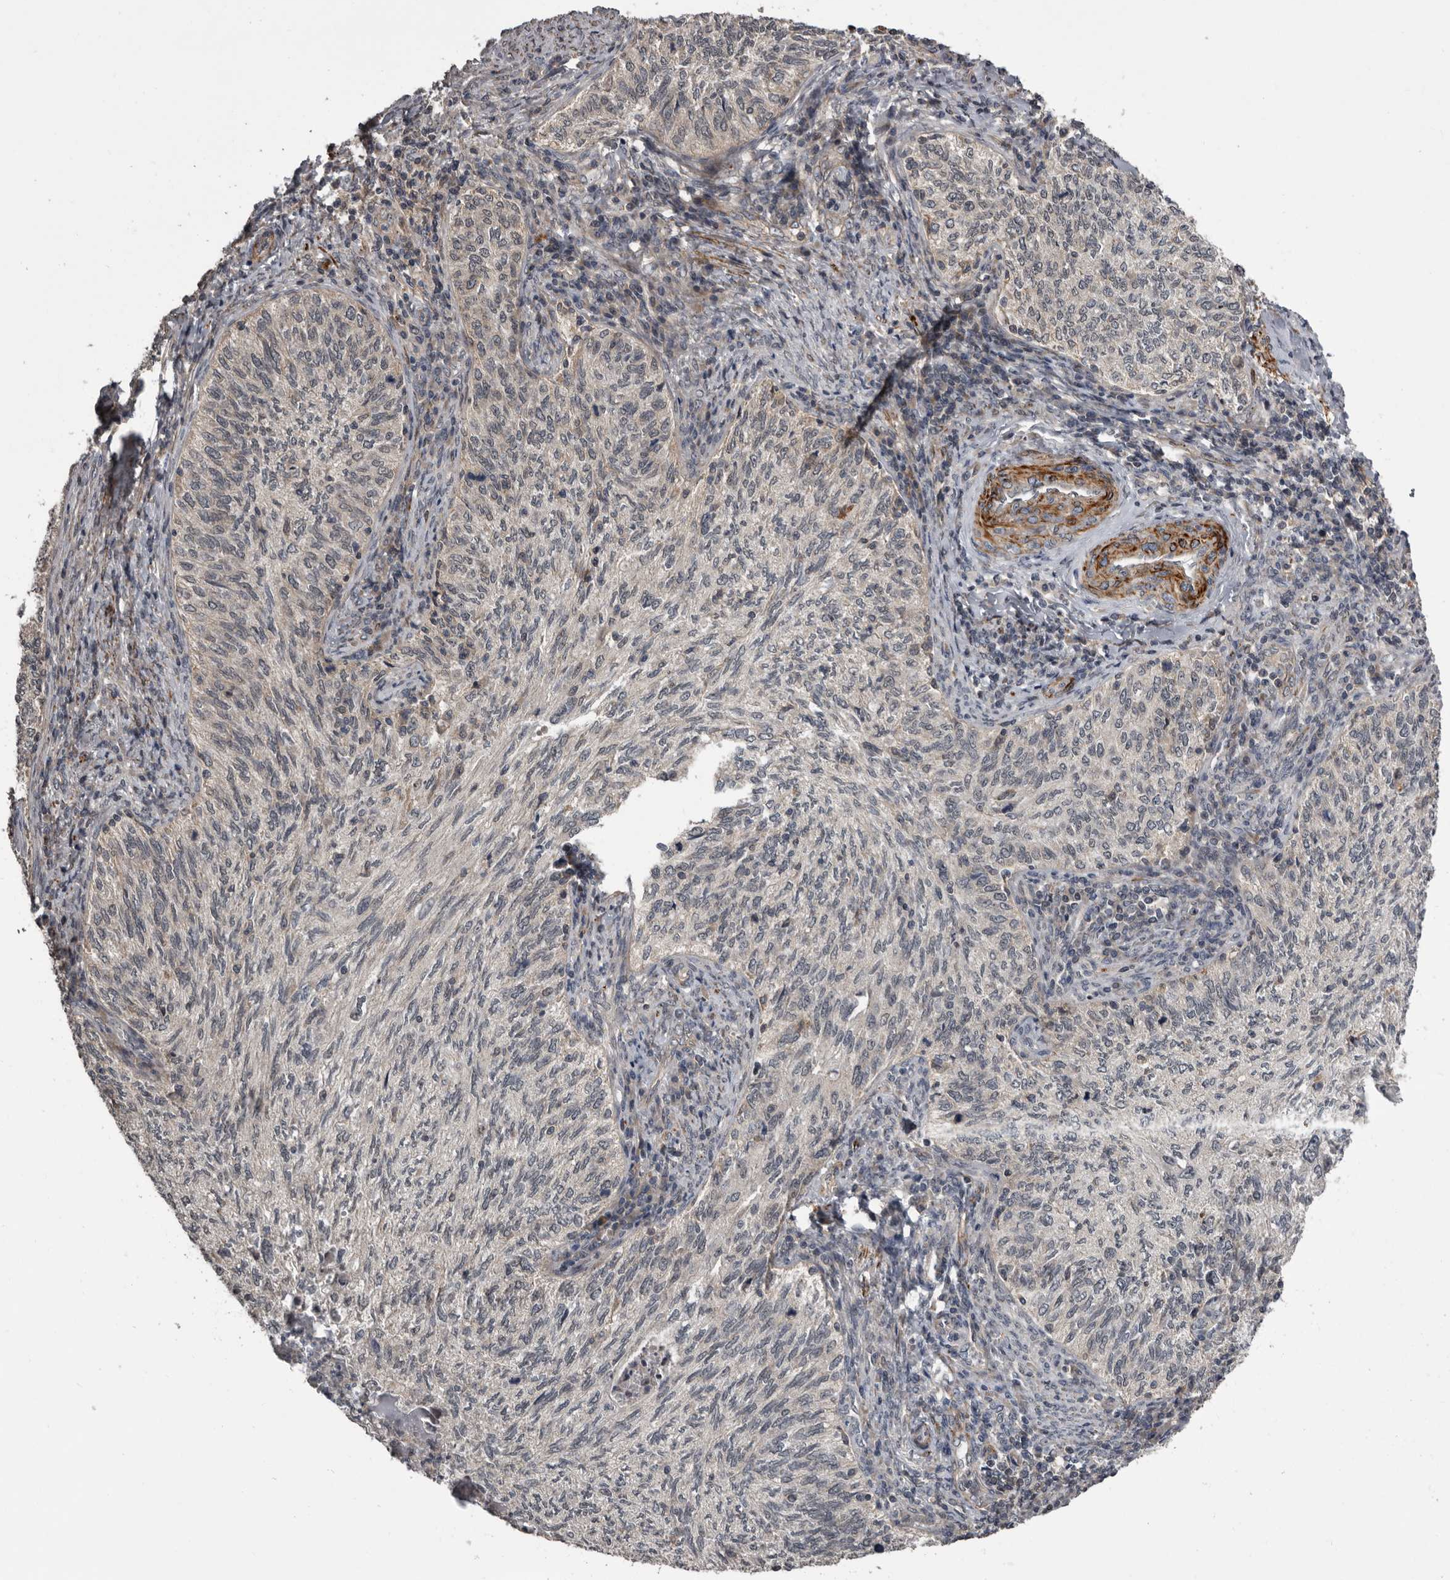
{"staining": {"intensity": "negative", "quantity": "none", "location": "none"}, "tissue": "cervical cancer", "cell_type": "Tumor cells", "image_type": "cancer", "snomed": [{"axis": "morphology", "description": "Squamous cell carcinoma, NOS"}, {"axis": "topography", "description": "Cervix"}], "caption": "The photomicrograph displays no staining of tumor cells in cervical squamous cell carcinoma. The staining is performed using DAB brown chromogen with nuclei counter-stained in using hematoxylin.", "gene": "FGFR4", "patient": {"sex": "female", "age": 30}}